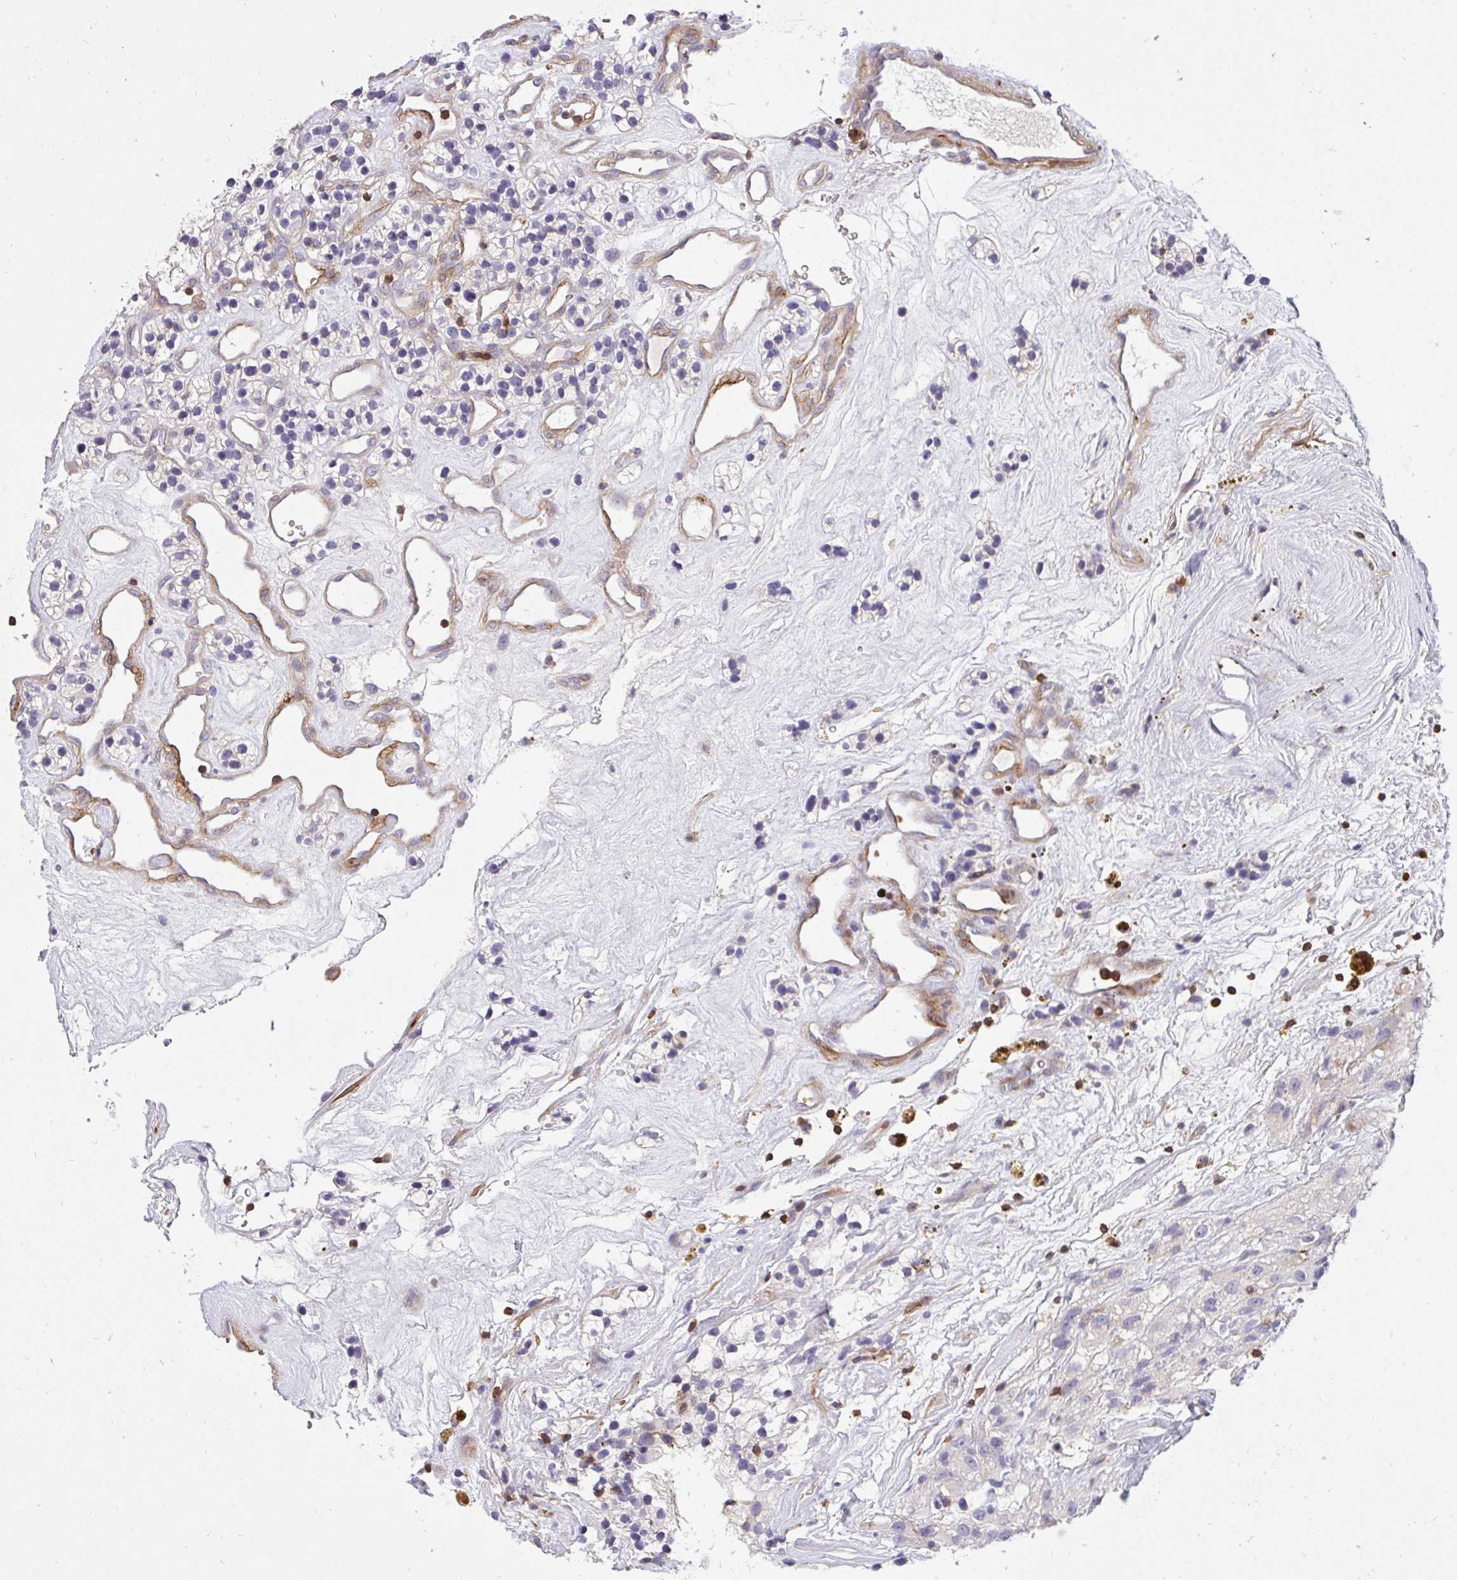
{"staining": {"intensity": "negative", "quantity": "none", "location": "none"}, "tissue": "renal cancer", "cell_type": "Tumor cells", "image_type": "cancer", "snomed": [{"axis": "morphology", "description": "Adenocarcinoma, NOS"}, {"axis": "topography", "description": "Kidney"}], "caption": "Immunohistochemistry (IHC) micrograph of human renal cancer stained for a protein (brown), which exhibits no staining in tumor cells.", "gene": "ERI1", "patient": {"sex": "female", "age": 57}}